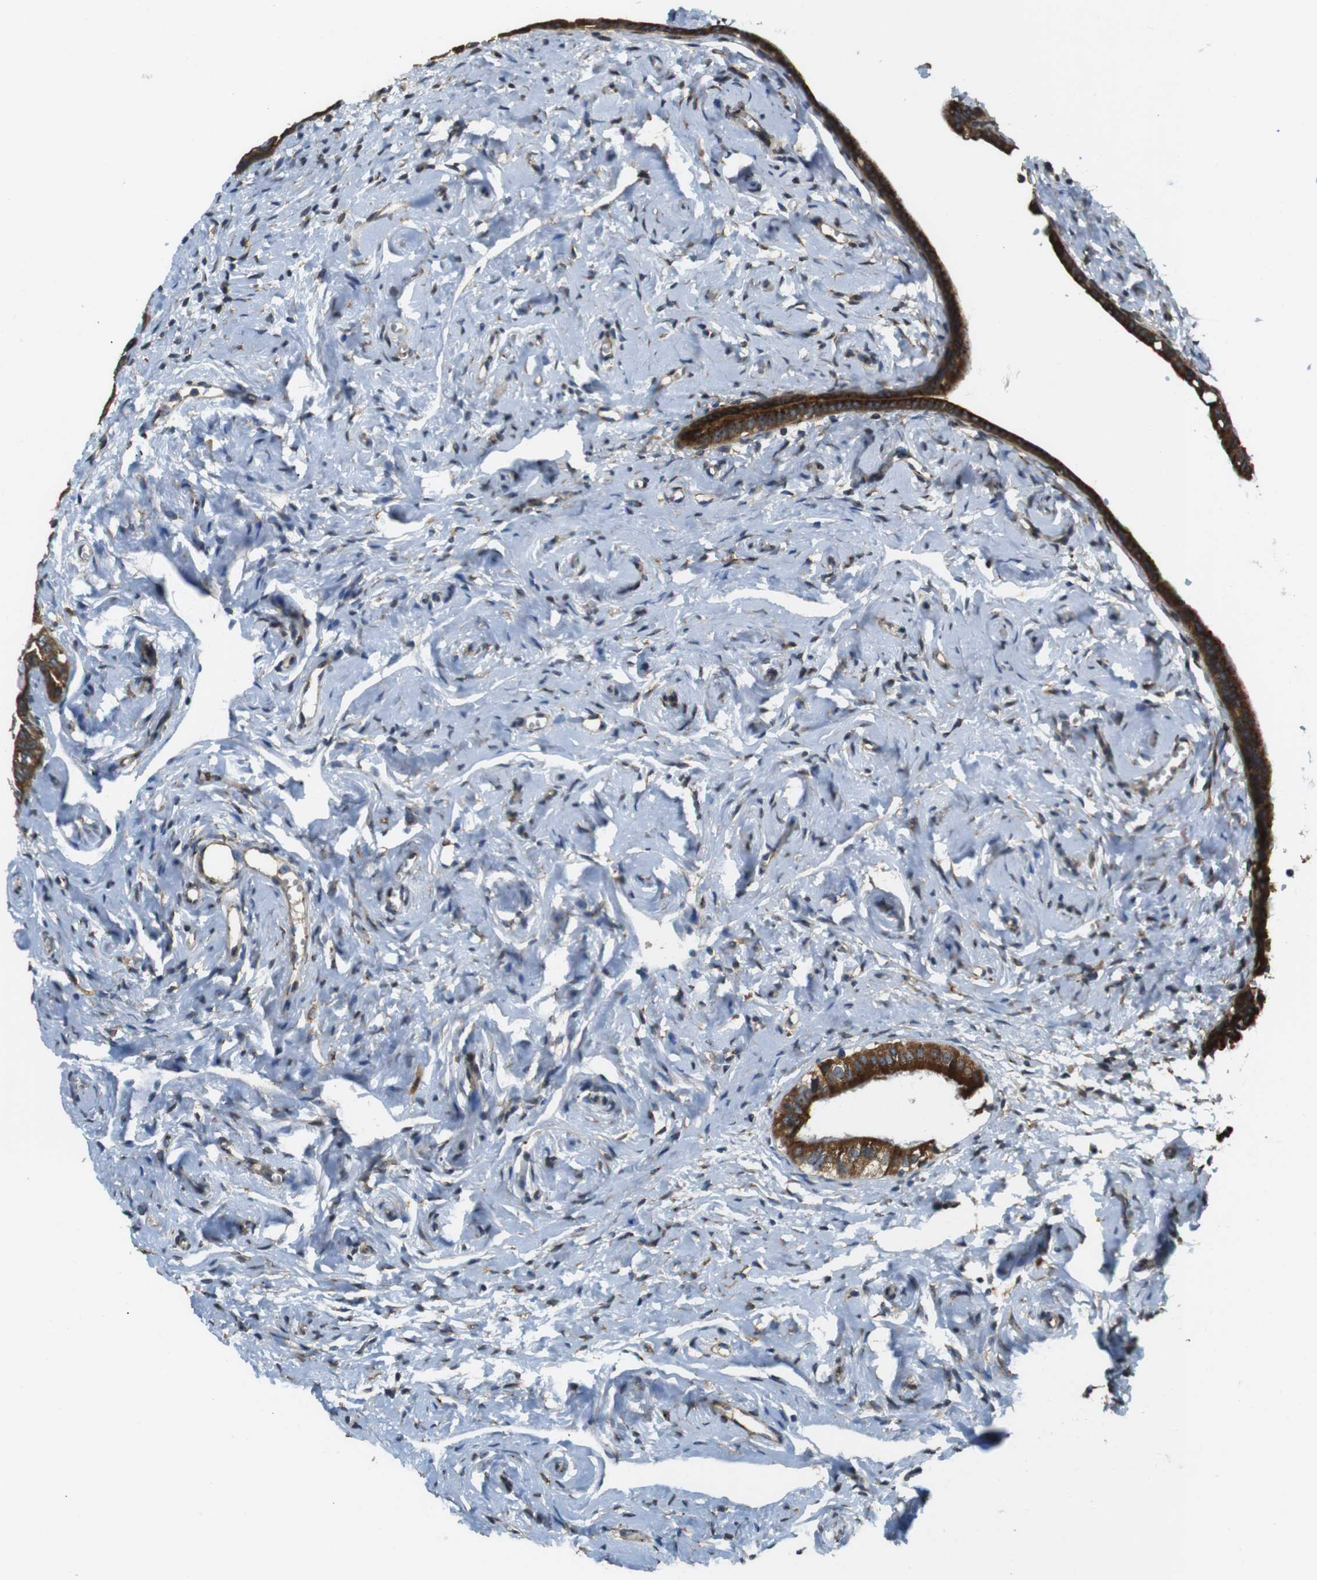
{"staining": {"intensity": "strong", "quantity": ">75%", "location": "cytoplasmic/membranous"}, "tissue": "fallopian tube", "cell_type": "Glandular cells", "image_type": "normal", "snomed": [{"axis": "morphology", "description": "Normal tissue, NOS"}, {"axis": "topography", "description": "Fallopian tube"}], "caption": "Benign fallopian tube demonstrates strong cytoplasmic/membranous staining in about >75% of glandular cells.", "gene": "TMEM143", "patient": {"sex": "female", "age": 71}}